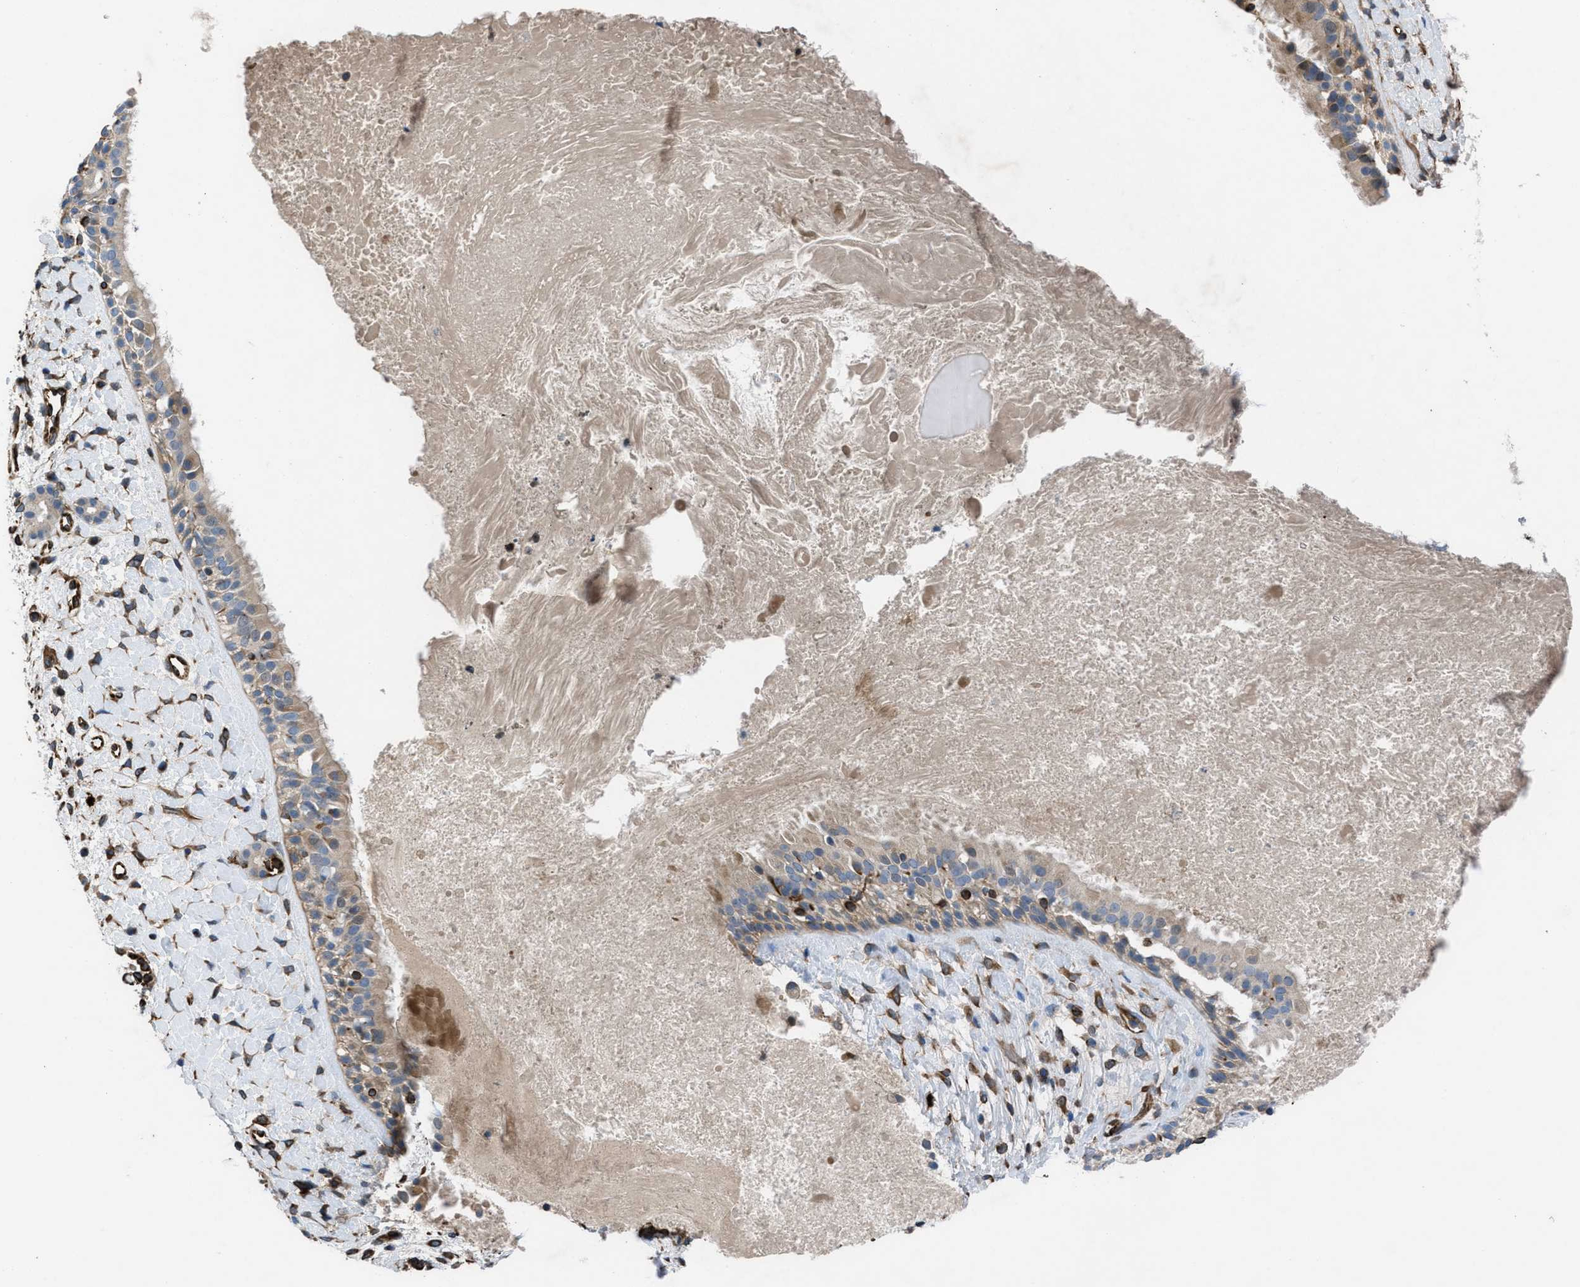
{"staining": {"intensity": "moderate", "quantity": ">75%", "location": "cytoplasmic/membranous"}, "tissue": "nasopharynx", "cell_type": "Respiratory epithelial cells", "image_type": "normal", "snomed": [{"axis": "morphology", "description": "Normal tissue, NOS"}, {"axis": "topography", "description": "Nasopharynx"}], "caption": "IHC histopathology image of benign nasopharynx: human nasopharynx stained using immunohistochemistry demonstrates medium levels of moderate protein expression localized specifically in the cytoplasmic/membranous of respiratory epithelial cells, appearing as a cytoplasmic/membranous brown color.", "gene": "SLC6A9", "patient": {"sex": "male", "age": 22}}